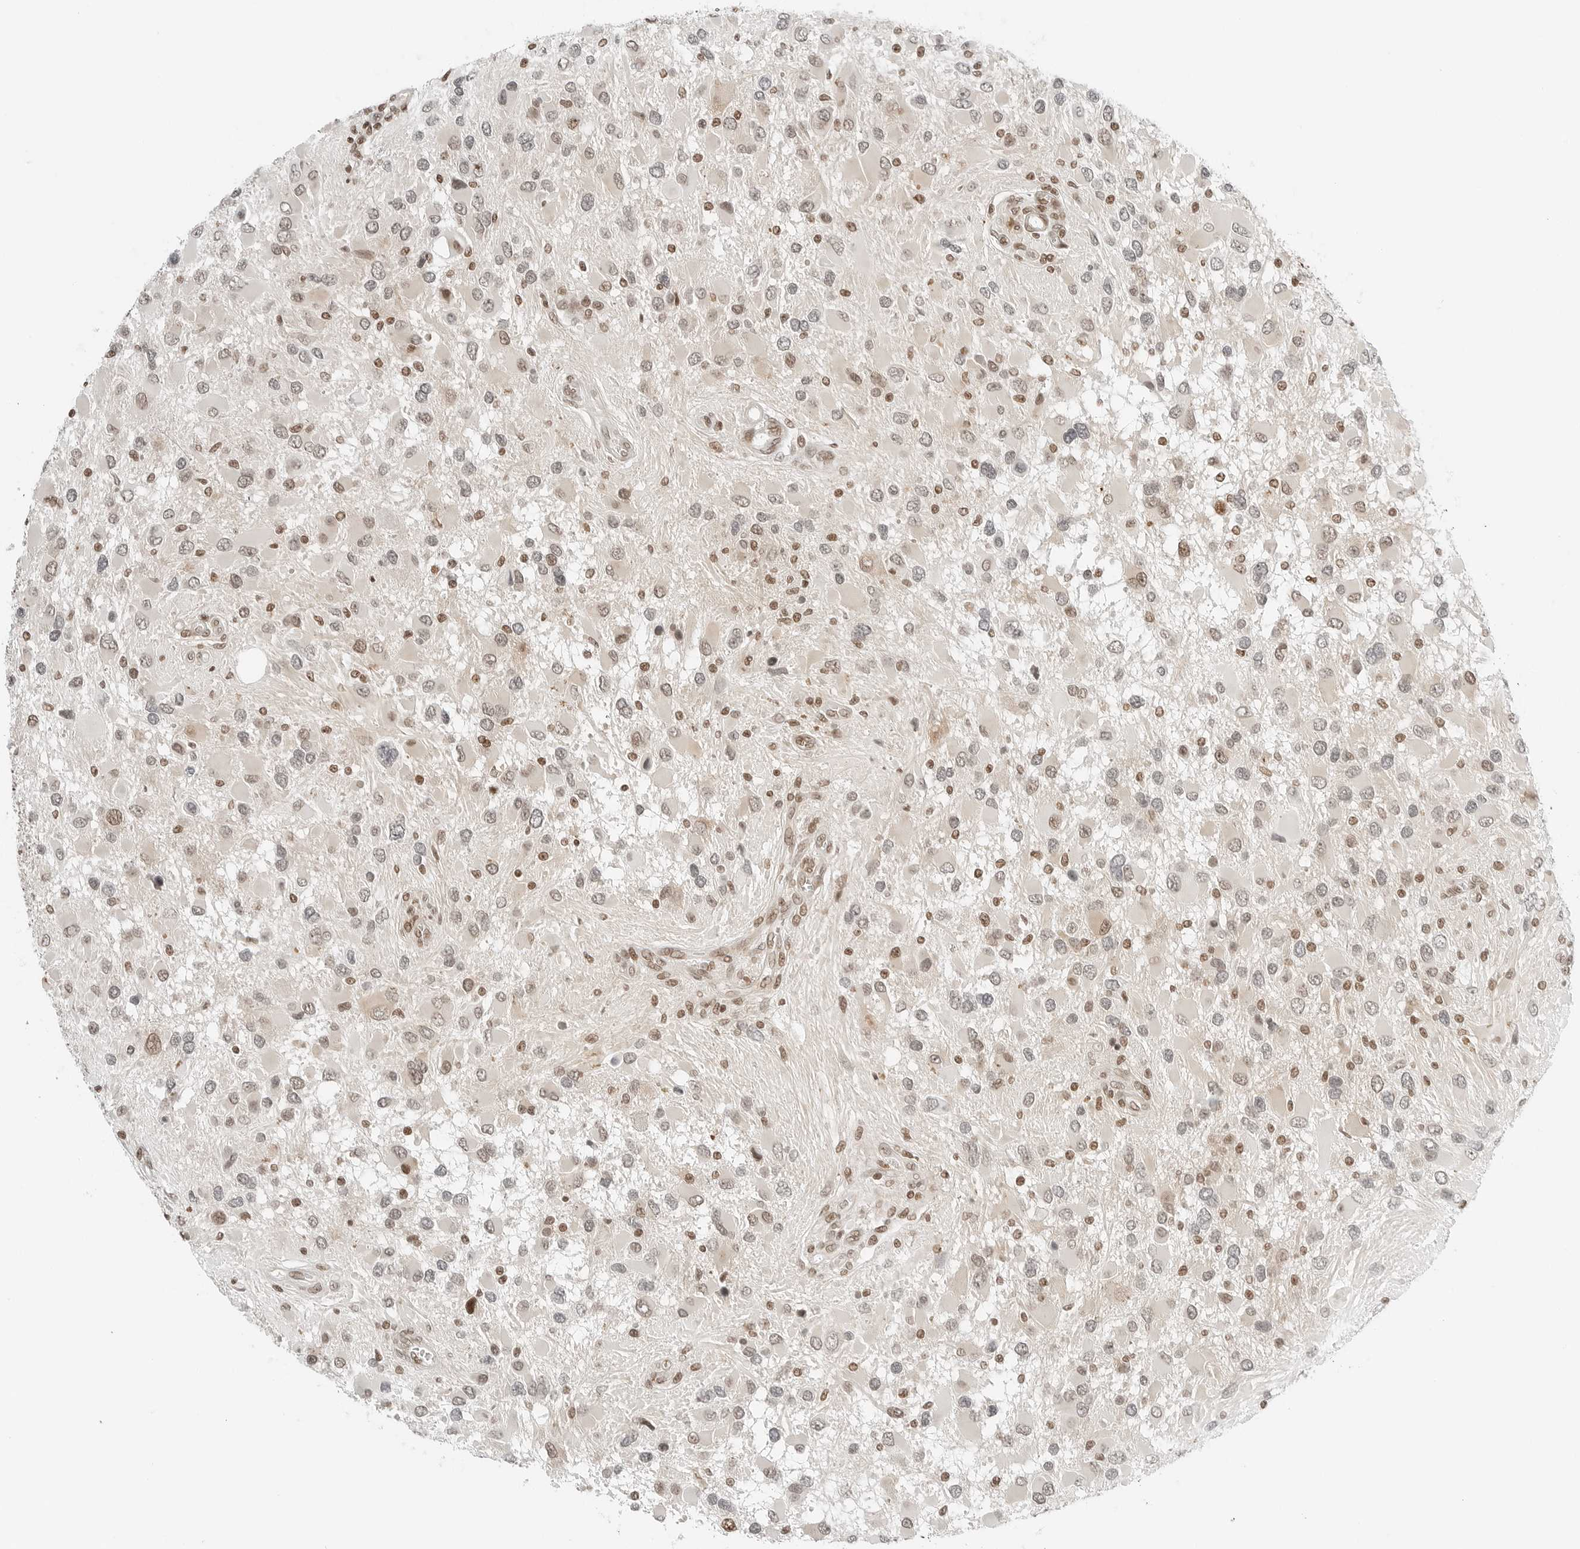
{"staining": {"intensity": "negative", "quantity": "none", "location": "none"}, "tissue": "glioma", "cell_type": "Tumor cells", "image_type": "cancer", "snomed": [{"axis": "morphology", "description": "Glioma, malignant, High grade"}, {"axis": "topography", "description": "Brain"}], "caption": "This is an immunohistochemistry photomicrograph of glioma. There is no expression in tumor cells.", "gene": "CRTC2", "patient": {"sex": "male", "age": 53}}